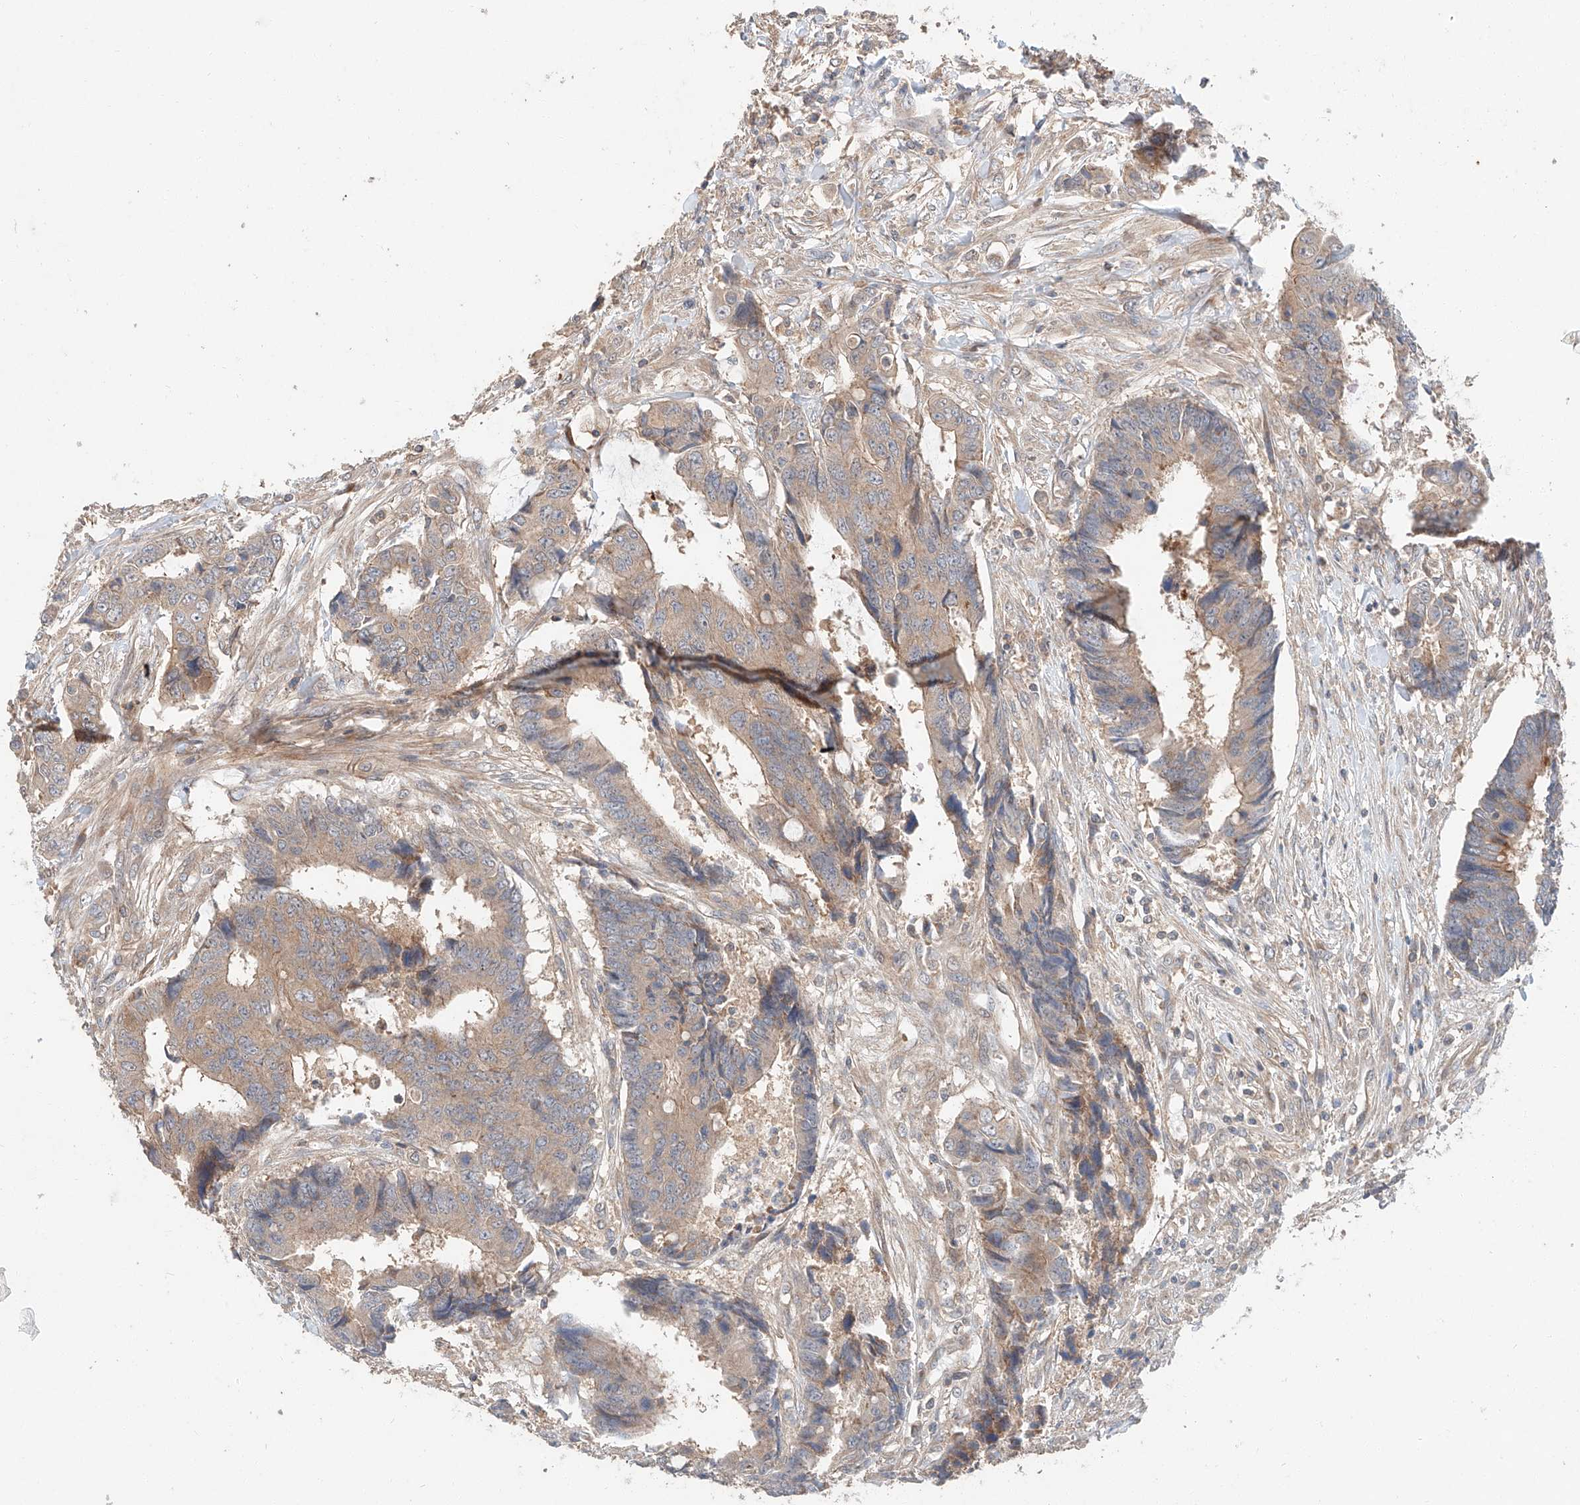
{"staining": {"intensity": "weak", "quantity": ">75%", "location": "cytoplasmic/membranous"}, "tissue": "colorectal cancer", "cell_type": "Tumor cells", "image_type": "cancer", "snomed": [{"axis": "morphology", "description": "Adenocarcinoma, NOS"}, {"axis": "topography", "description": "Rectum"}], "caption": "Approximately >75% of tumor cells in colorectal adenocarcinoma exhibit weak cytoplasmic/membranous protein staining as visualized by brown immunohistochemical staining.", "gene": "XPNPEP1", "patient": {"sex": "male", "age": 84}}